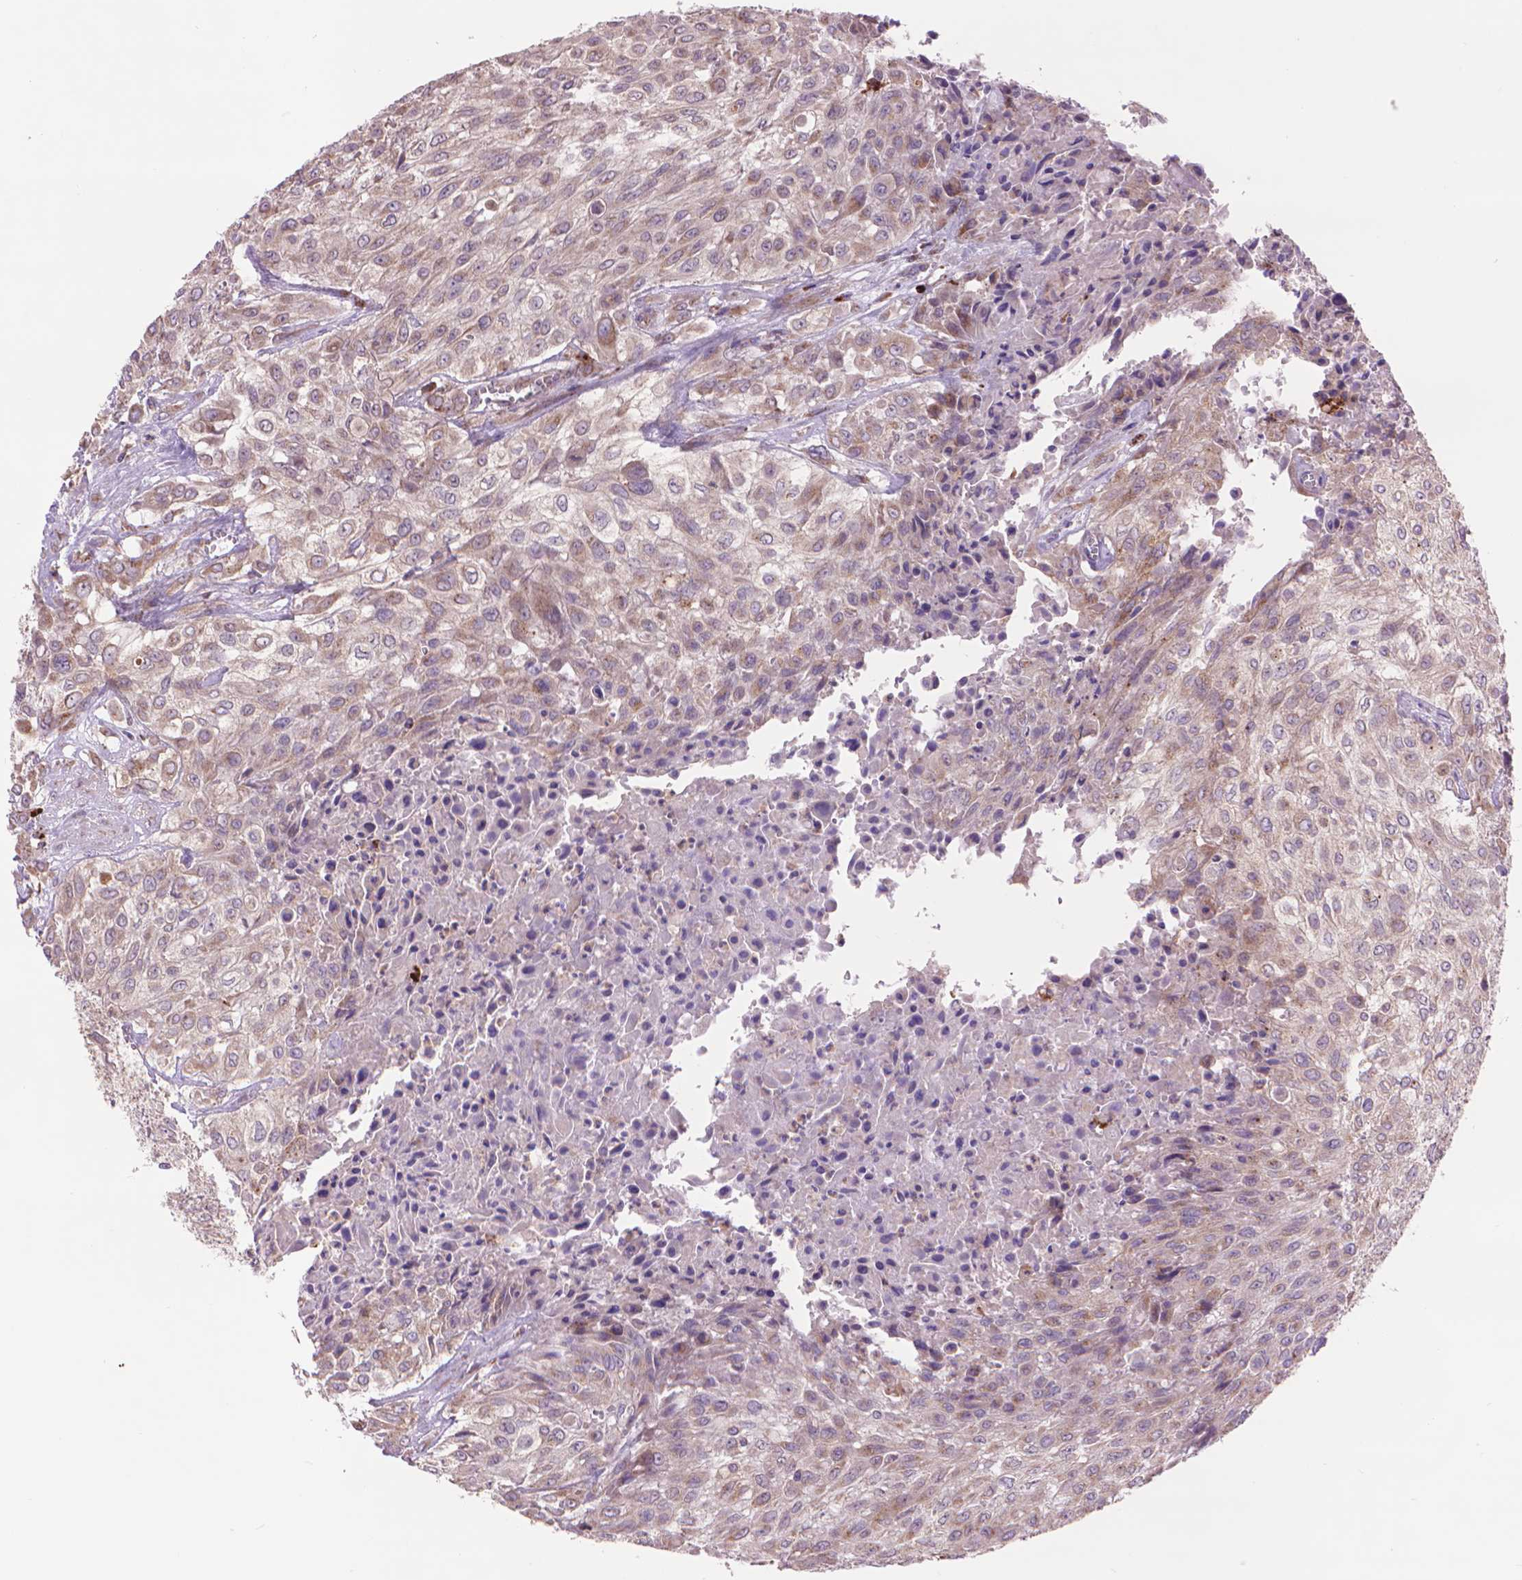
{"staining": {"intensity": "weak", "quantity": ">75%", "location": "cytoplasmic/membranous"}, "tissue": "urothelial cancer", "cell_type": "Tumor cells", "image_type": "cancer", "snomed": [{"axis": "morphology", "description": "Urothelial carcinoma, High grade"}, {"axis": "topography", "description": "Urinary bladder"}], "caption": "This histopathology image demonstrates IHC staining of urothelial cancer, with low weak cytoplasmic/membranous staining in approximately >75% of tumor cells.", "gene": "GLB1", "patient": {"sex": "male", "age": 57}}